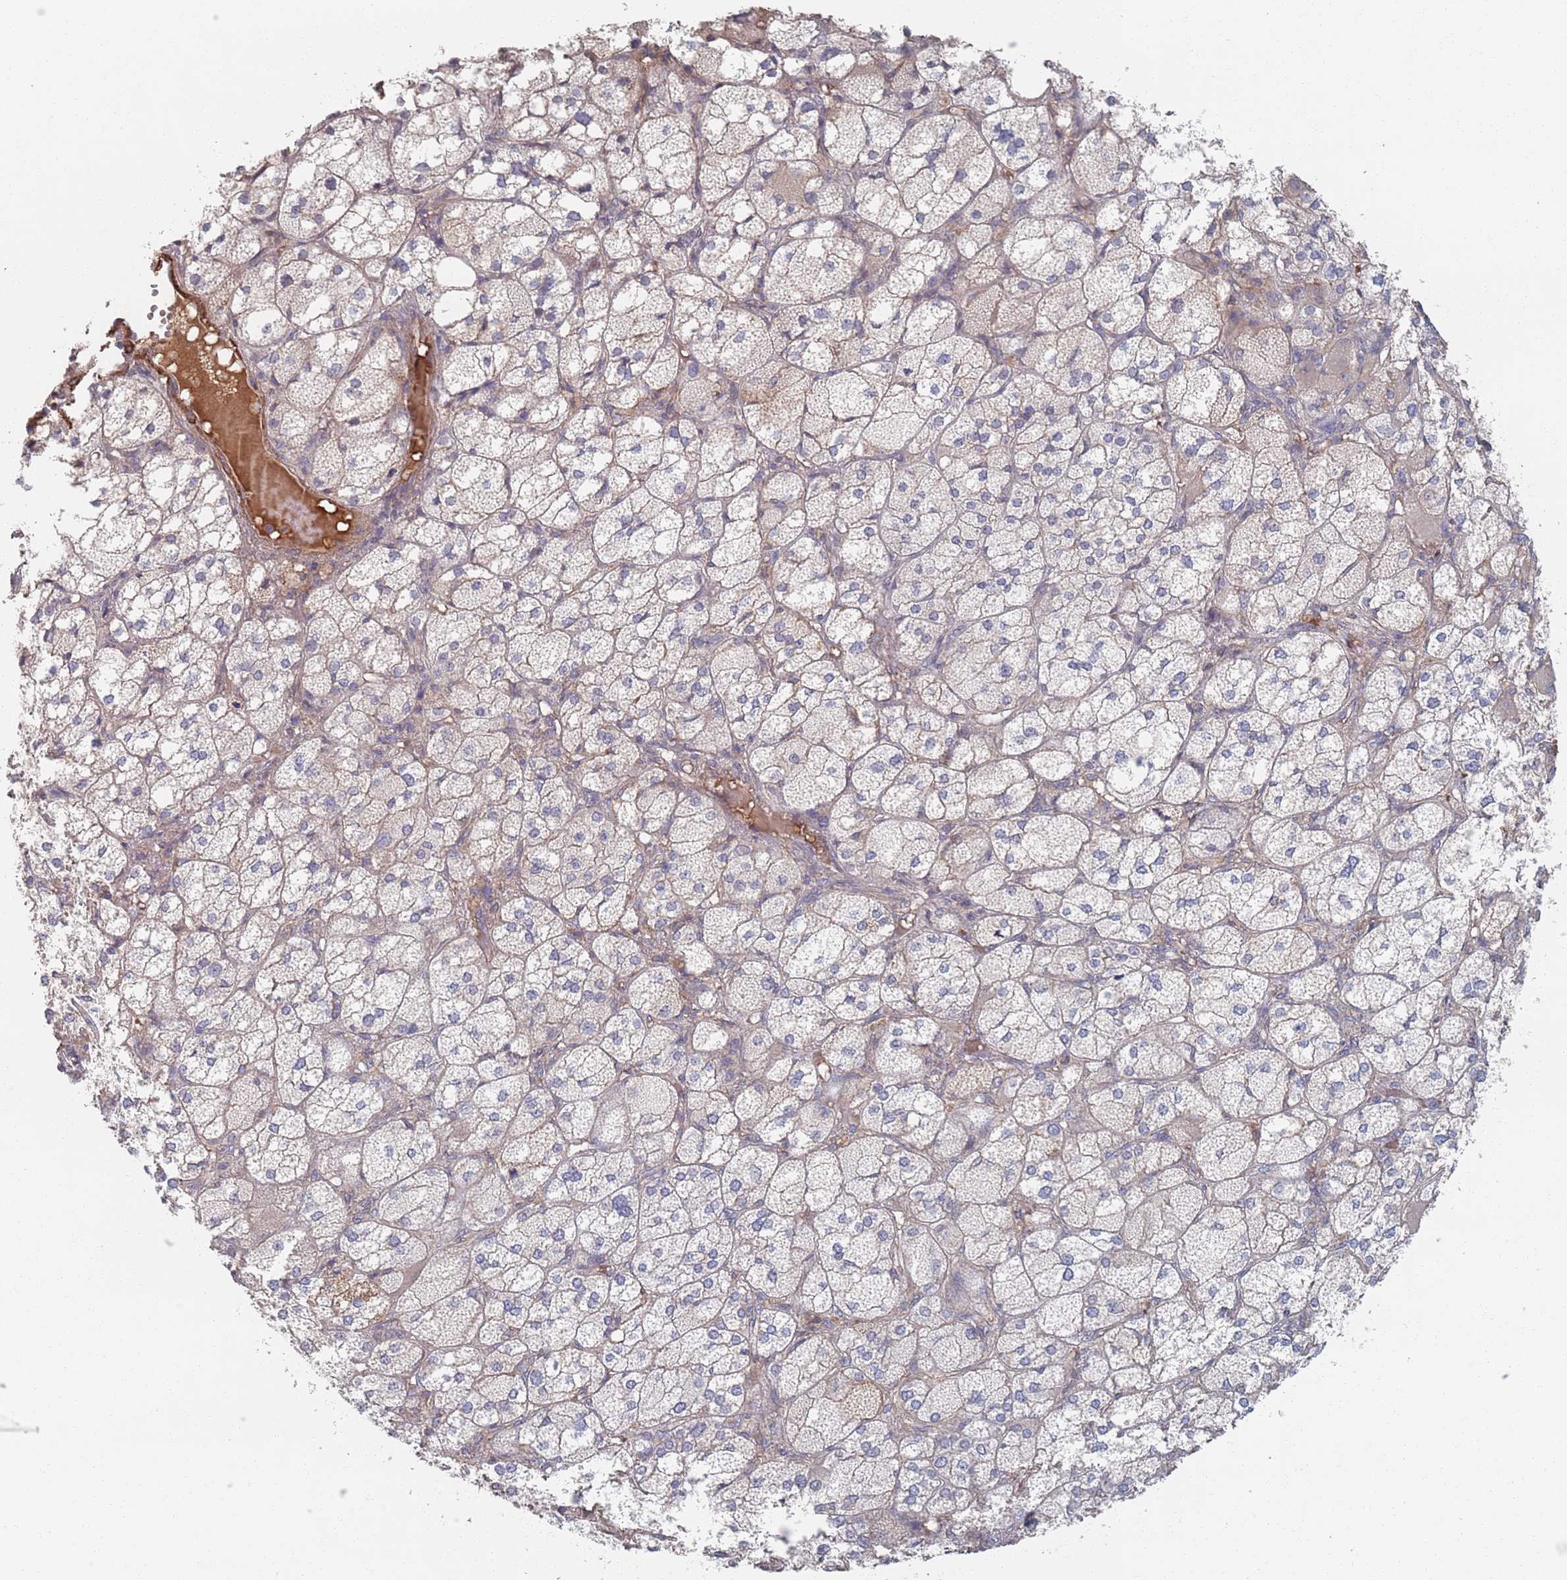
{"staining": {"intensity": "negative", "quantity": "none", "location": "none"}, "tissue": "adrenal gland", "cell_type": "Glandular cells", "image_type": "normal", "snomed": [{"axis": "morphology", "description": "Normal tissue, NOS"}, {"axis": "topography", "description": "Adrenal gland"}], "caption": "IHC histopathology image of unremarkable adrenal gland stained for a protein (brown), which reveals no positivity in glandular cells.", "gene": "PLEKHA4", "patient": {"sex": "female", "age": 61}}